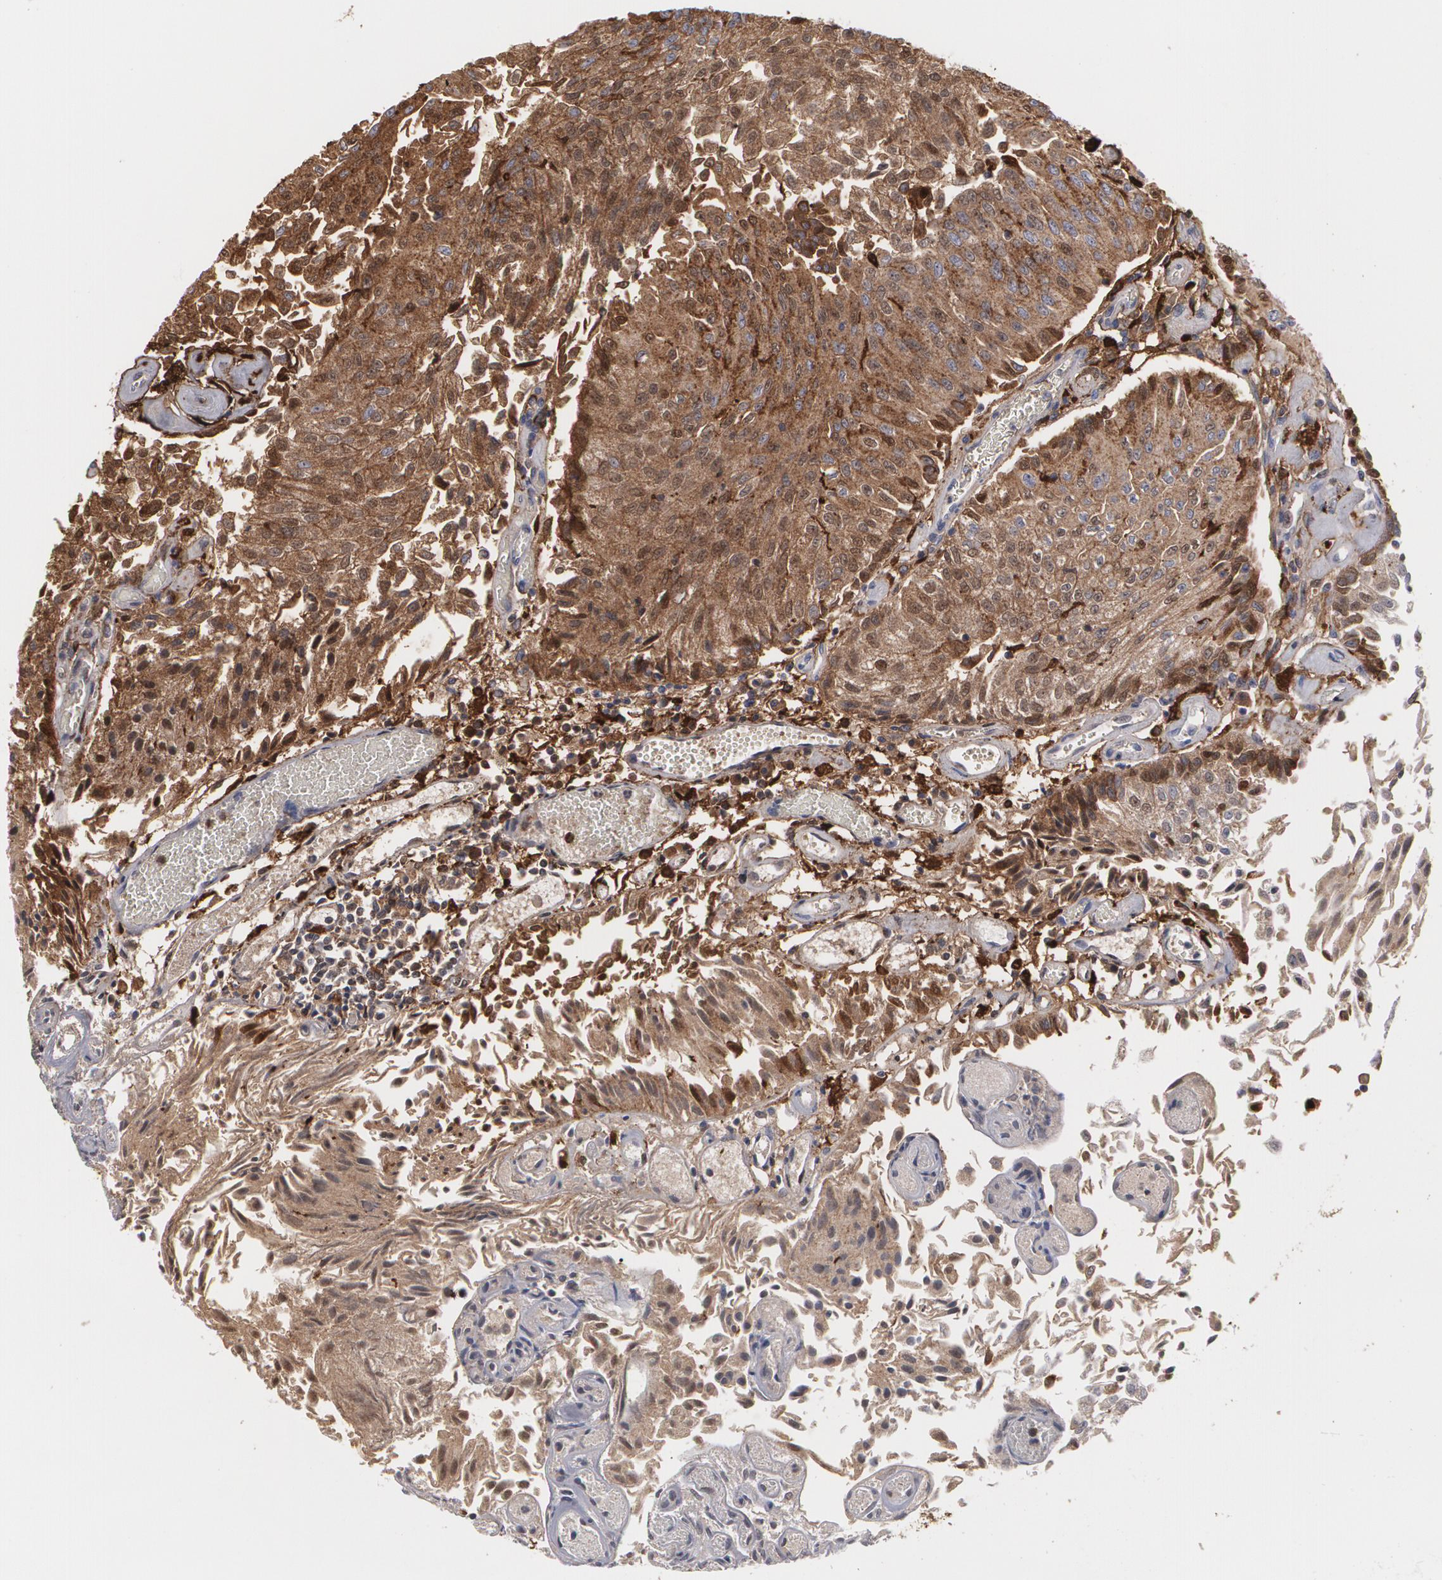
{"staining": {"intensity": "strong", "quantity": ">75%", "location": "cytoplasmic/membranous"}, "tissue": "urothelial cancer", "cell_type": "Tumor cells", "image_type": "cancer", "snomed": [{"axis": "morphology", "description": "Urothelial carcinoma, Low grade"}, {"axis": "topography", "description": "Urinary bladder"}], "caption": "This micrograph demonstrates immunohistochemistry staining of urothelial cancer, with high strong cytoplasmic/membranous expression in approximately >75% of tumor cells.", "gene": "ODC1", "patient": {"sex": "male", "age": 86}}